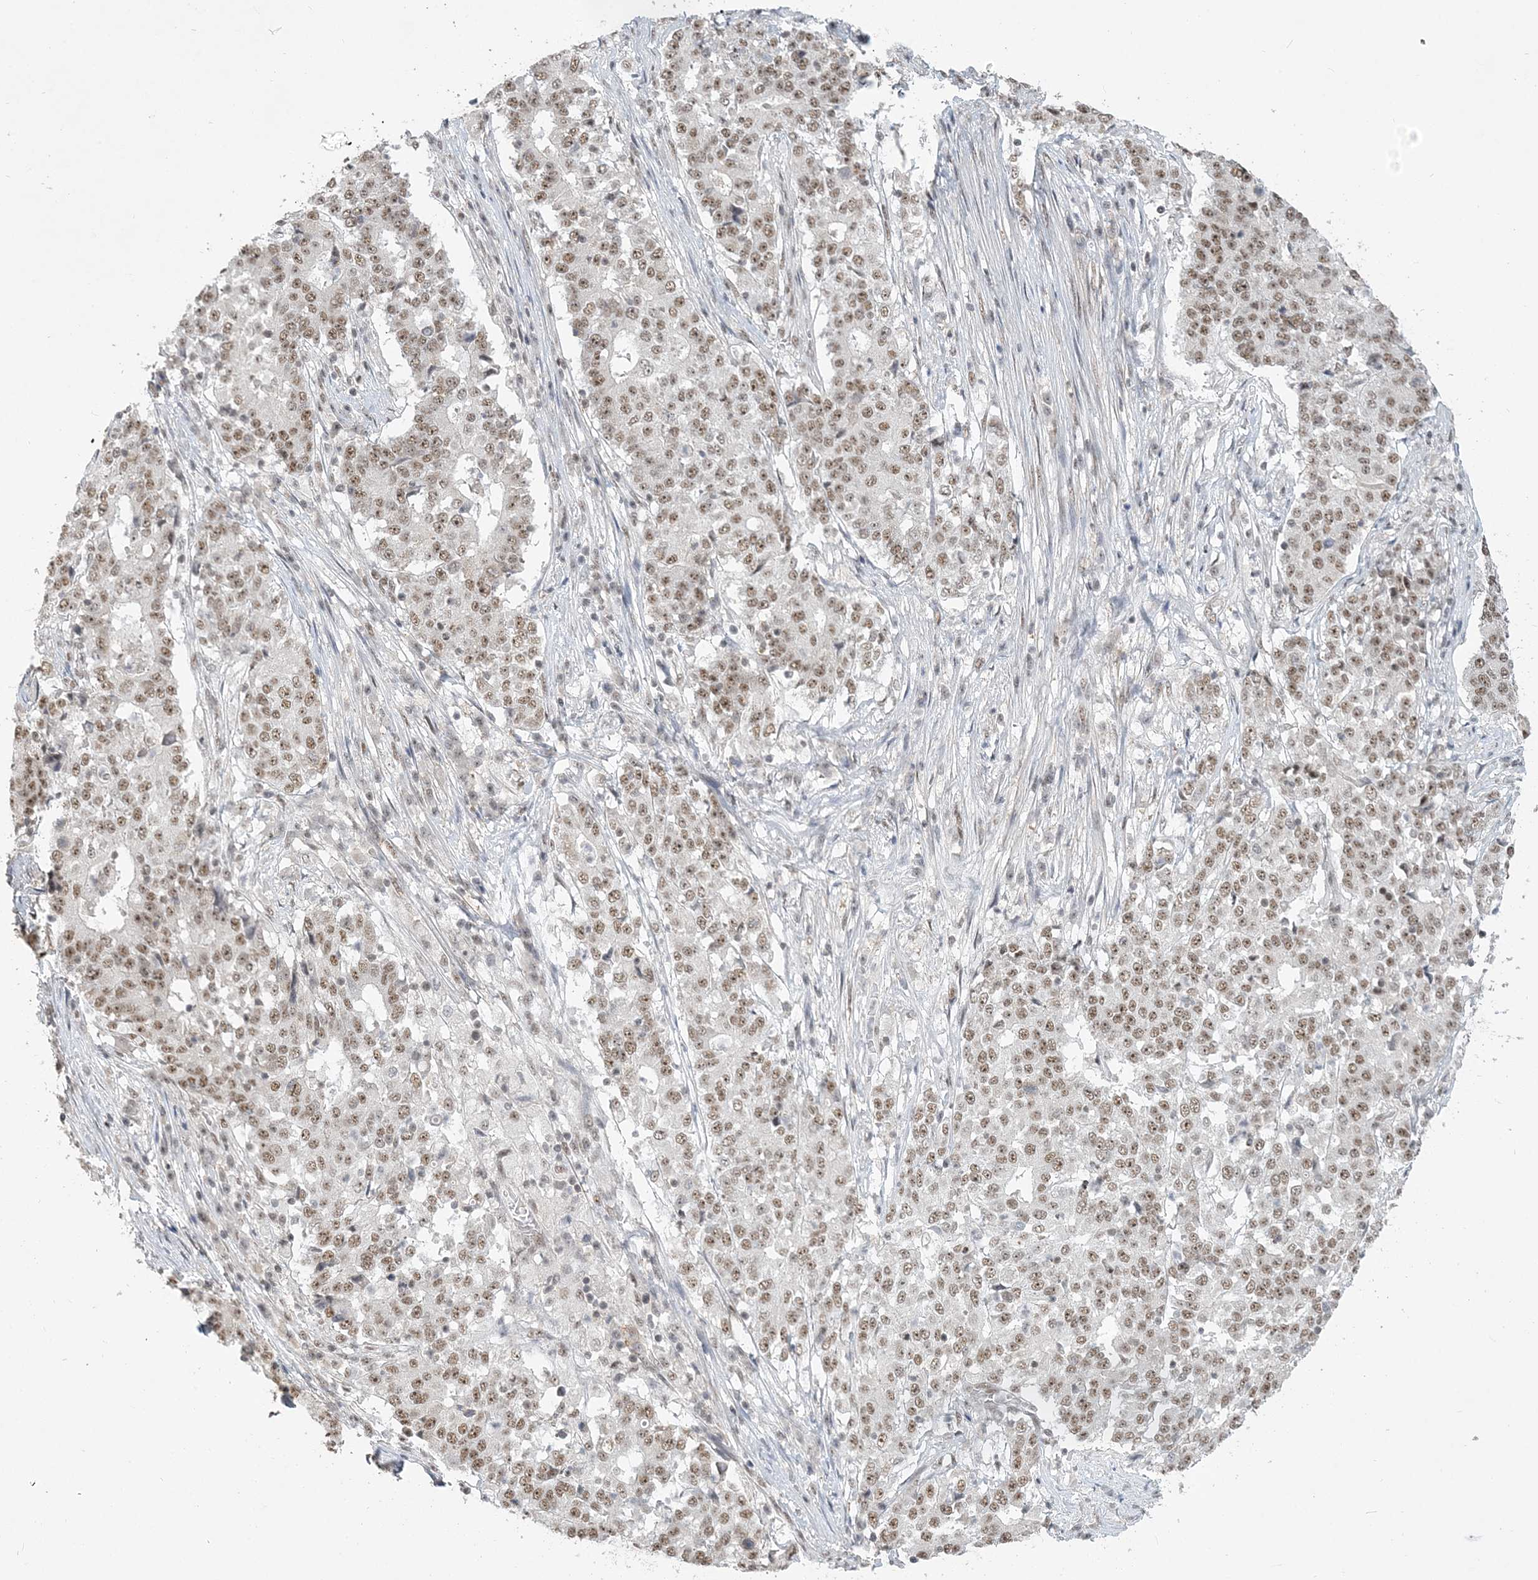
{"staining": {"intensity": "moderate", "quantity": ">75%", "location": "nuclear"}, "tissue": "stomach cancer", "cell_type": "Tumor cells", "image_type": "cancer", "snomed": [{"axis": "morphology", "description": "Adenocarcinoma, NOS"}, {"axis": "topography", "description": "Stomach"}], "caption": "Brown immunohistochemical staining in human stomach adenocarcinoma exhibits moderate nuclear expression in about >75% of tumor cells.", "gene": "PLRG1", "patient": {"sex": "male", "age": 59}}